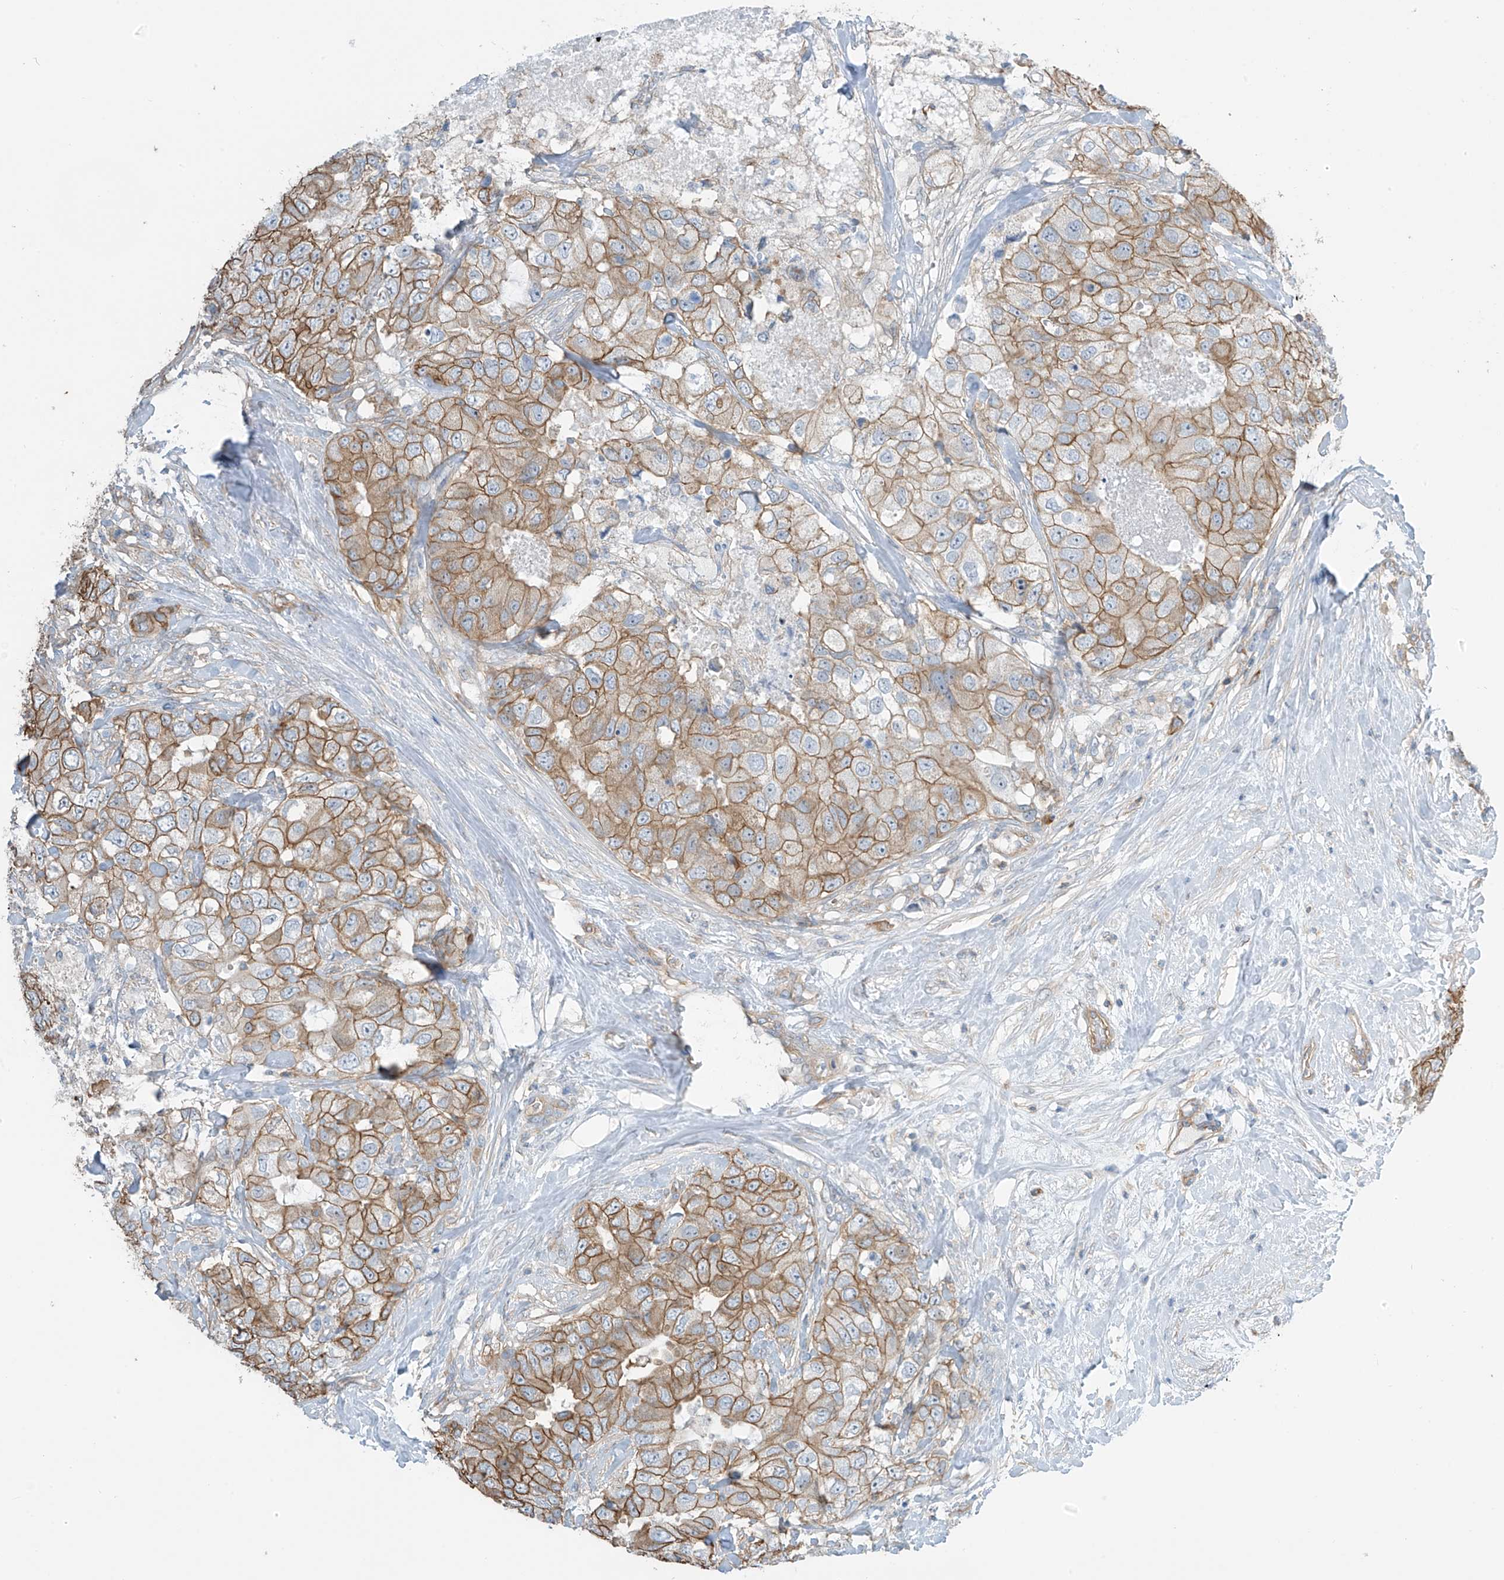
{"staining": {"intensity": "moderate", "quantity": ">75%", "location": "cytoplasmic/membranous"}, "tissue": "breast cancer", "cell_type": "Tumor cells", "image_type": "cancer", "snomed": [{"axis": "morphology", "description": "Duct carcinoma"}, {"axis": "topography", "description": "Breast"}], "caption": "Immunohistochemistry (IHC) staining of breast intraductal carcinoma, which shows medium levels of moderate cytoplasmic/membranous staining in approximately >75% of tumor cells indicating moderate cytoplasmic/membranous protein staining. The staining was performed using DAB (brown) for protein detection and nuclei were counterstained in hematoxylin (blue).", "gene": "ZNF846", "patient": {"sex": "female", "age": 62}}